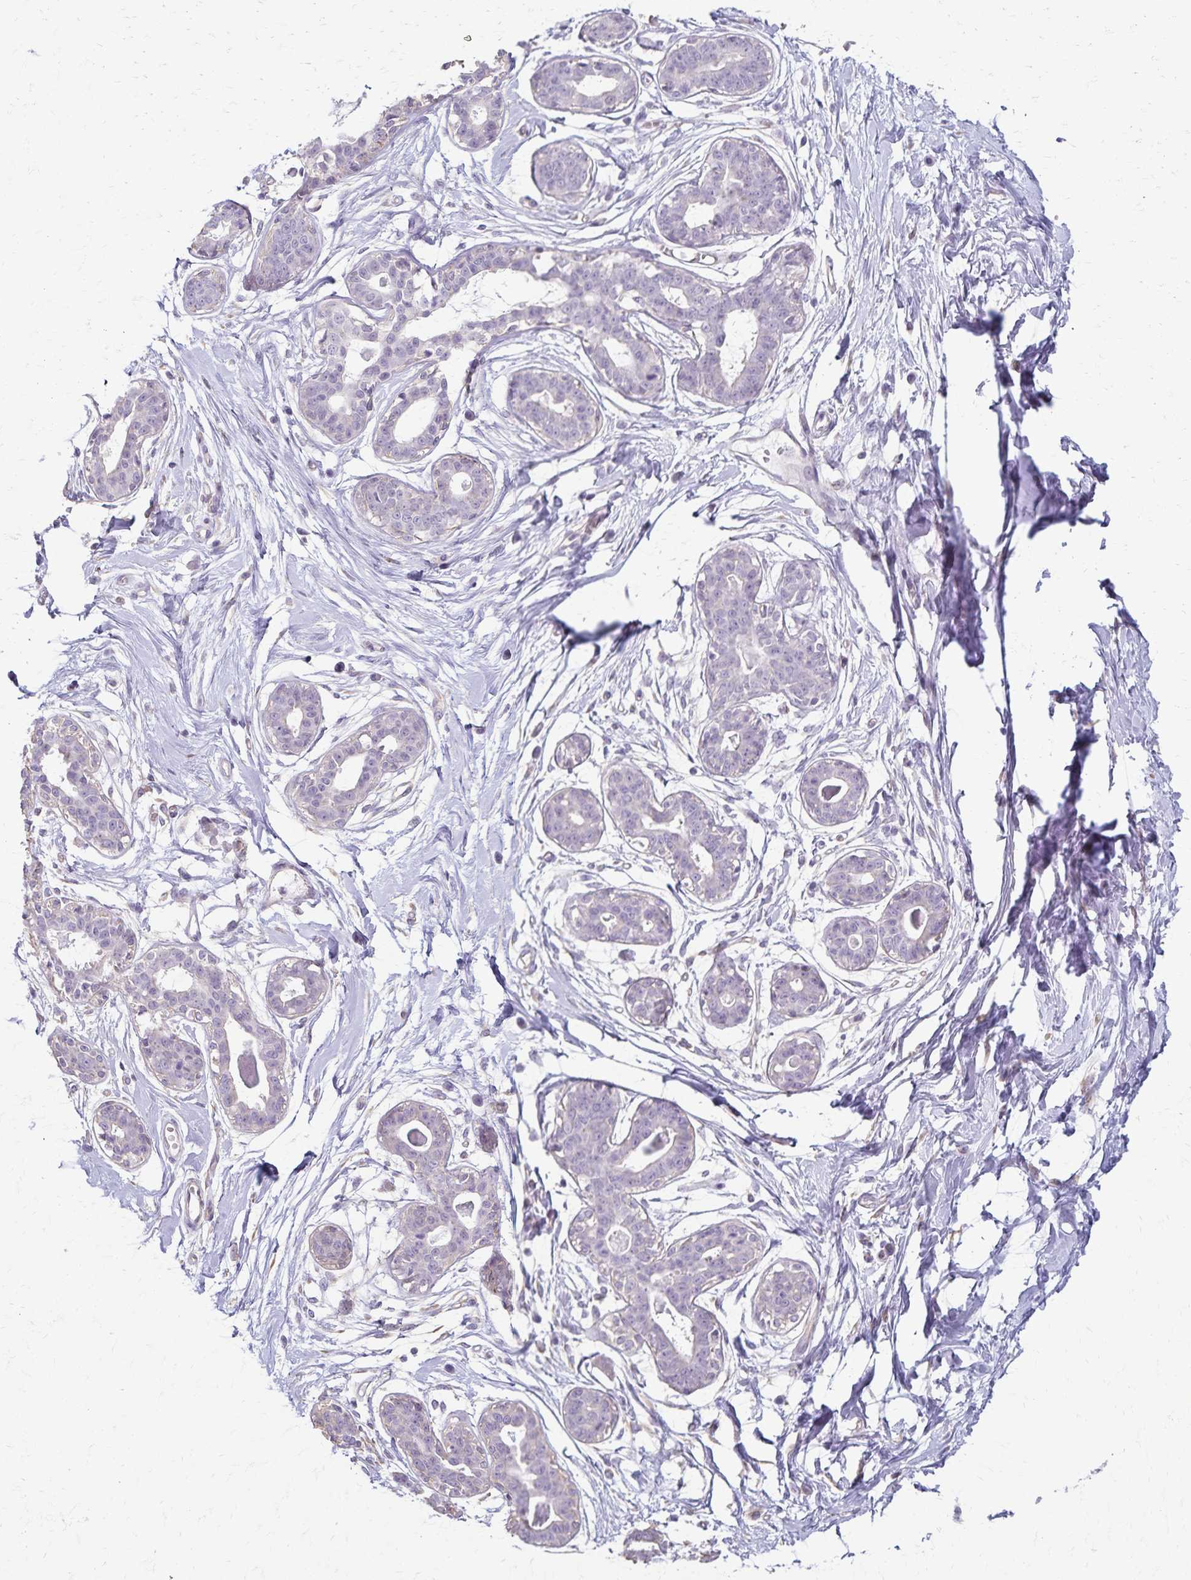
{"staining": {"intensity": "weak", "quantity": "<25%", "location": "cytoplasmic/membranous"}, "tissue": "breast", "cell_type": "Adipocytes", "image_type": "normal", "snomed": [{"axis": "morphology", "description": "Normal tissue, NOS"}, {"axis": "topography", "description": "Breast"}], "caption": "High magnification brightfield microscopy of benign breast stained with DAB (3,3'-diaminobenzidine) (brown) and counterstained with hematoxylin (blue): adipocytes show no significant staining. (Brightfield microscopy of DAB (3,3'-diaminobenzidine) immunohistochemistry at high magnification).", "gene": "KISS1", "patient": {"sex": "female", "age": 45}}